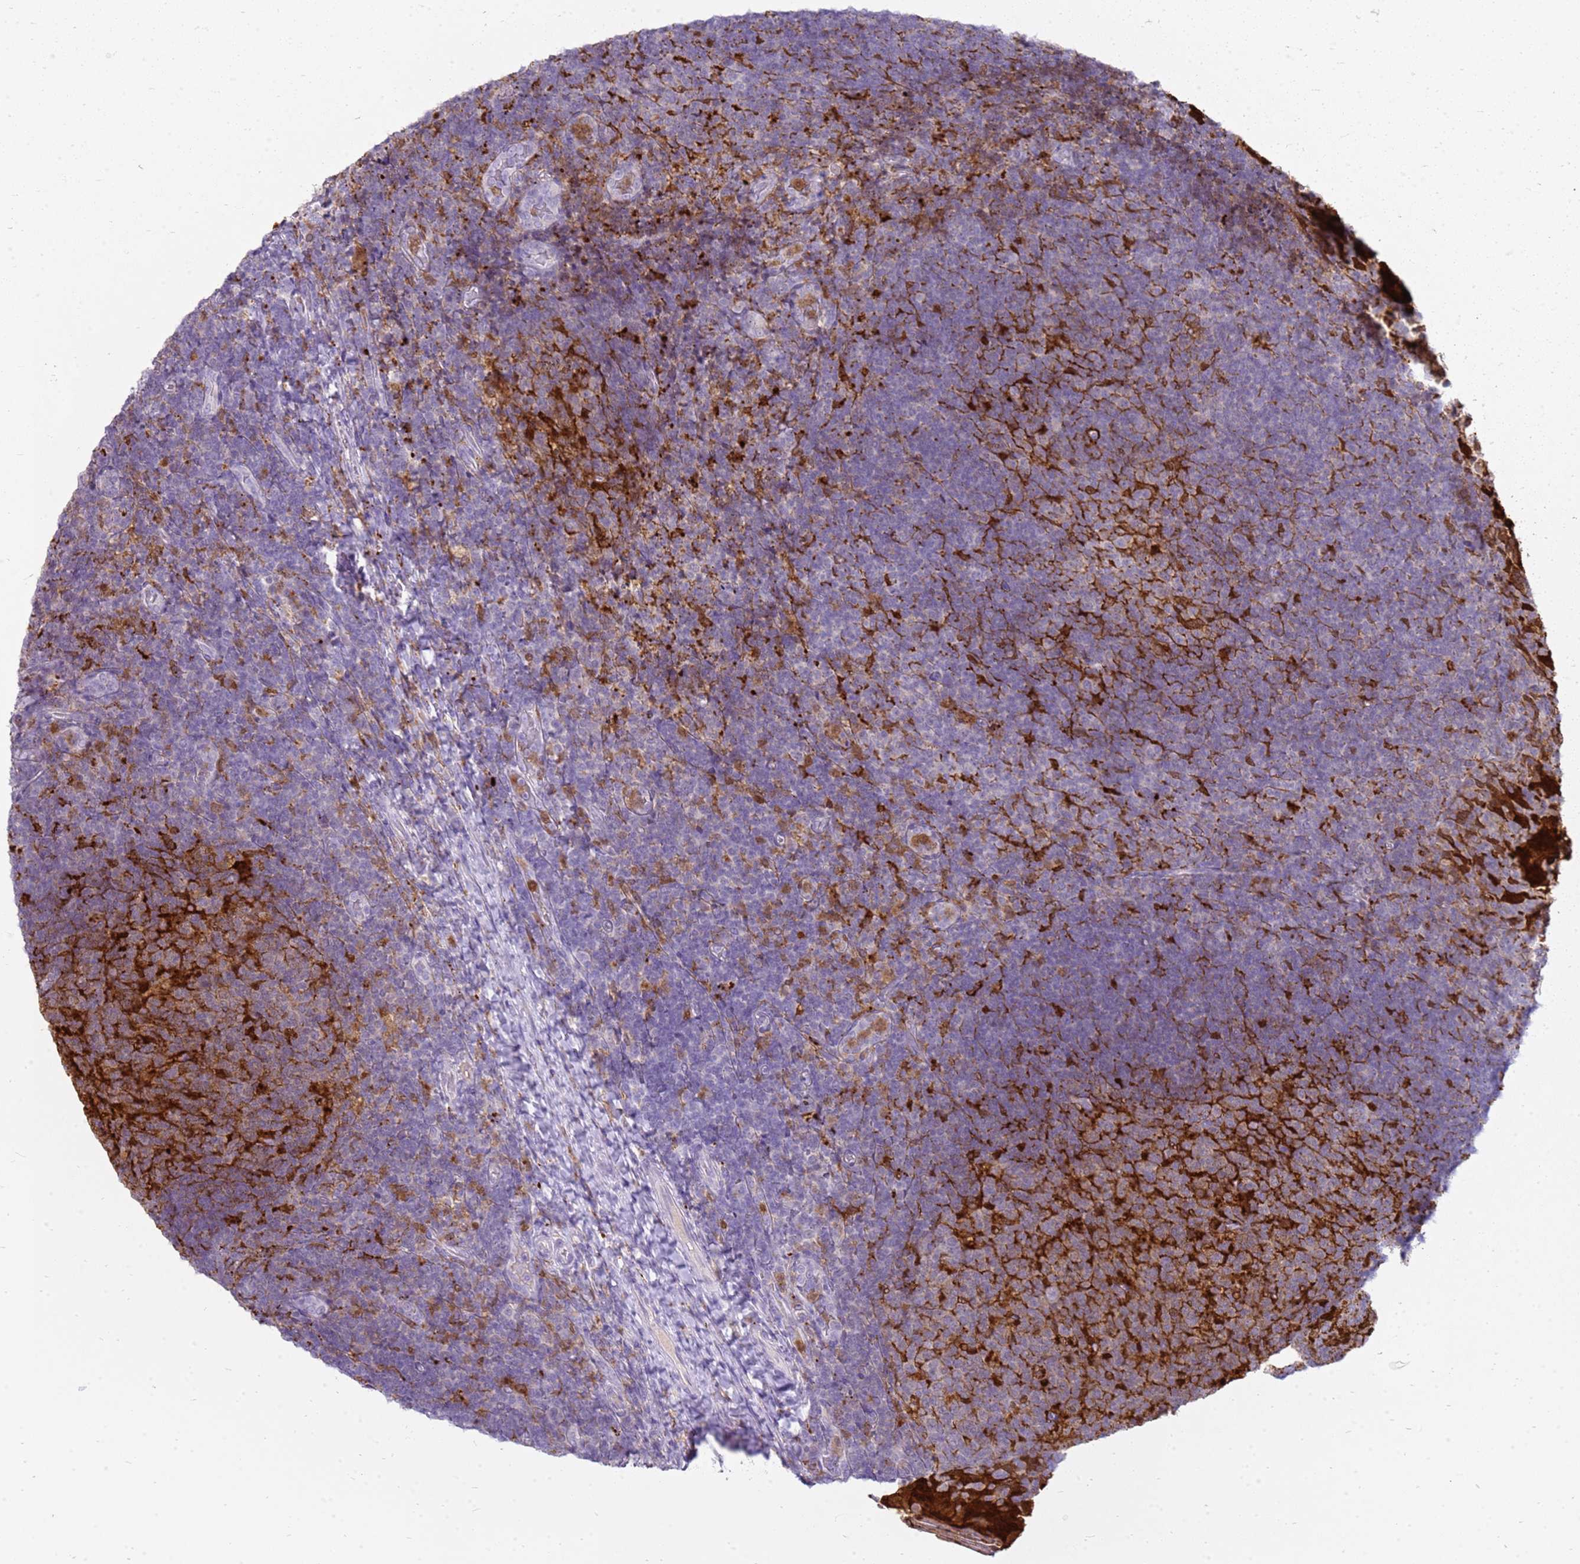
{"staining": {"intensity": "negative", "quantity": "none", "location": "none"}, "tissue": "tonsil", "cell_type": "Germinal center cells", "image_type": "normal", "snomed": [{"axis": "morphology", "description": "Normal tissue, NOS"}, {"axis": "topography", "description": "Tonsil"}], "caption": "This is an IHC histopathology image of unremarkable tonsil. There is no positivity in germinal center cells.", "gene": "CSTA", "patient": {"sex": "female", "age": 10}}